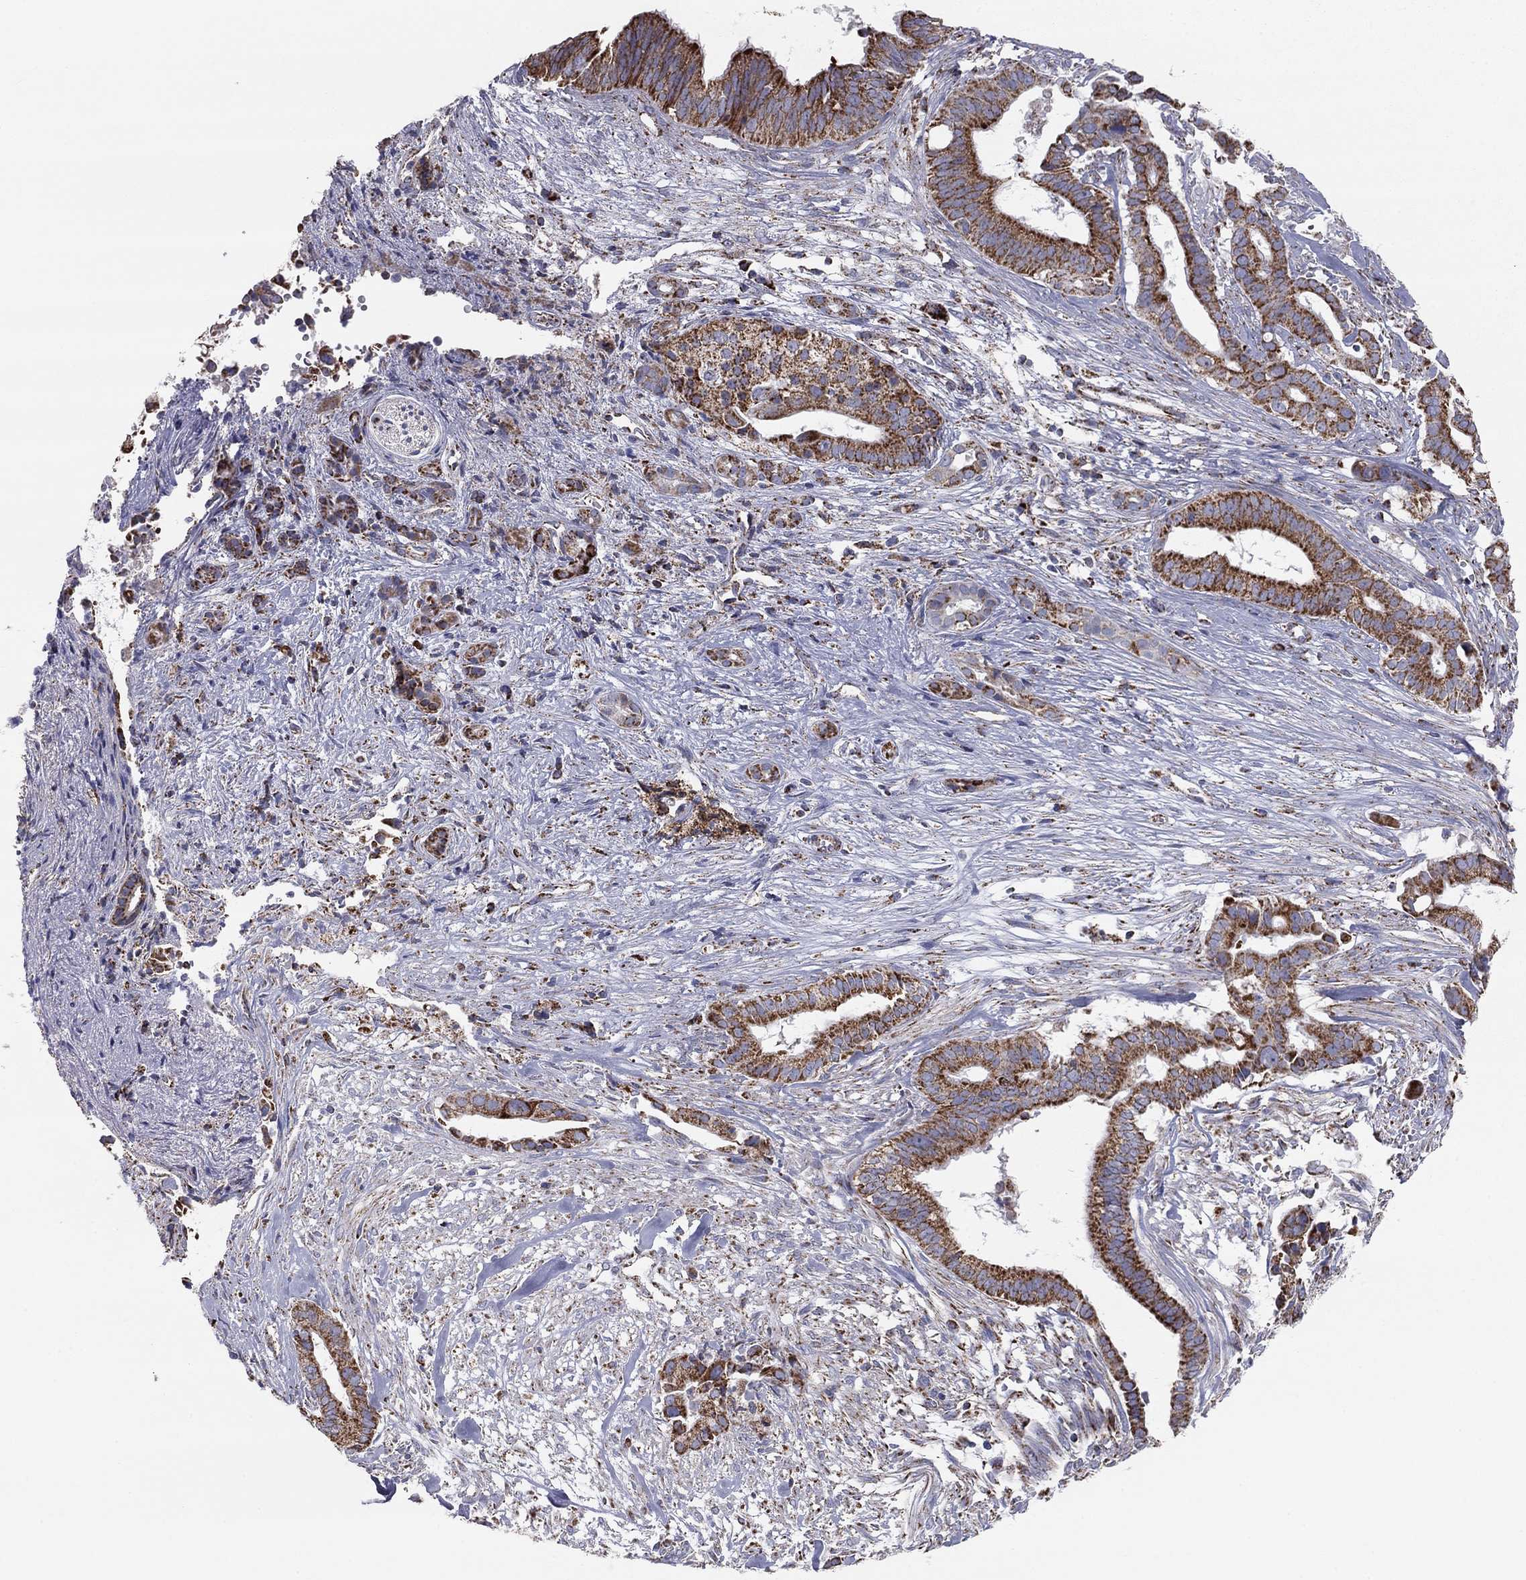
{"staining": {"intensity": "strong", "quantity": "25%-75%", "location": "cytoplasmic/membranous"}, "tissue": "pancreatic cancer", "cell_type": "Tumor cells", "image_type": "cancer", "snomed": [{"axis": "morphology", "description": "Adenocarcinoma, NOS"}, {"axis": "topography", "description": "Pancreas"}], "caption": "Immunohistochemistry (IHC) staining of pancreatic adenocarcinoma, which exhibits high levels of strong cytoplasmic/membranous expression in about 25%-75% of tumor cells indicating strong cytoplasmic/membranous protein staining. The staining was performed using DAB (brown) for protein detection and nuclei were counterstained in hematoxylin (blue).", "gene": "NDUFV1", "patient": {"sex": "male", "age": 61}}